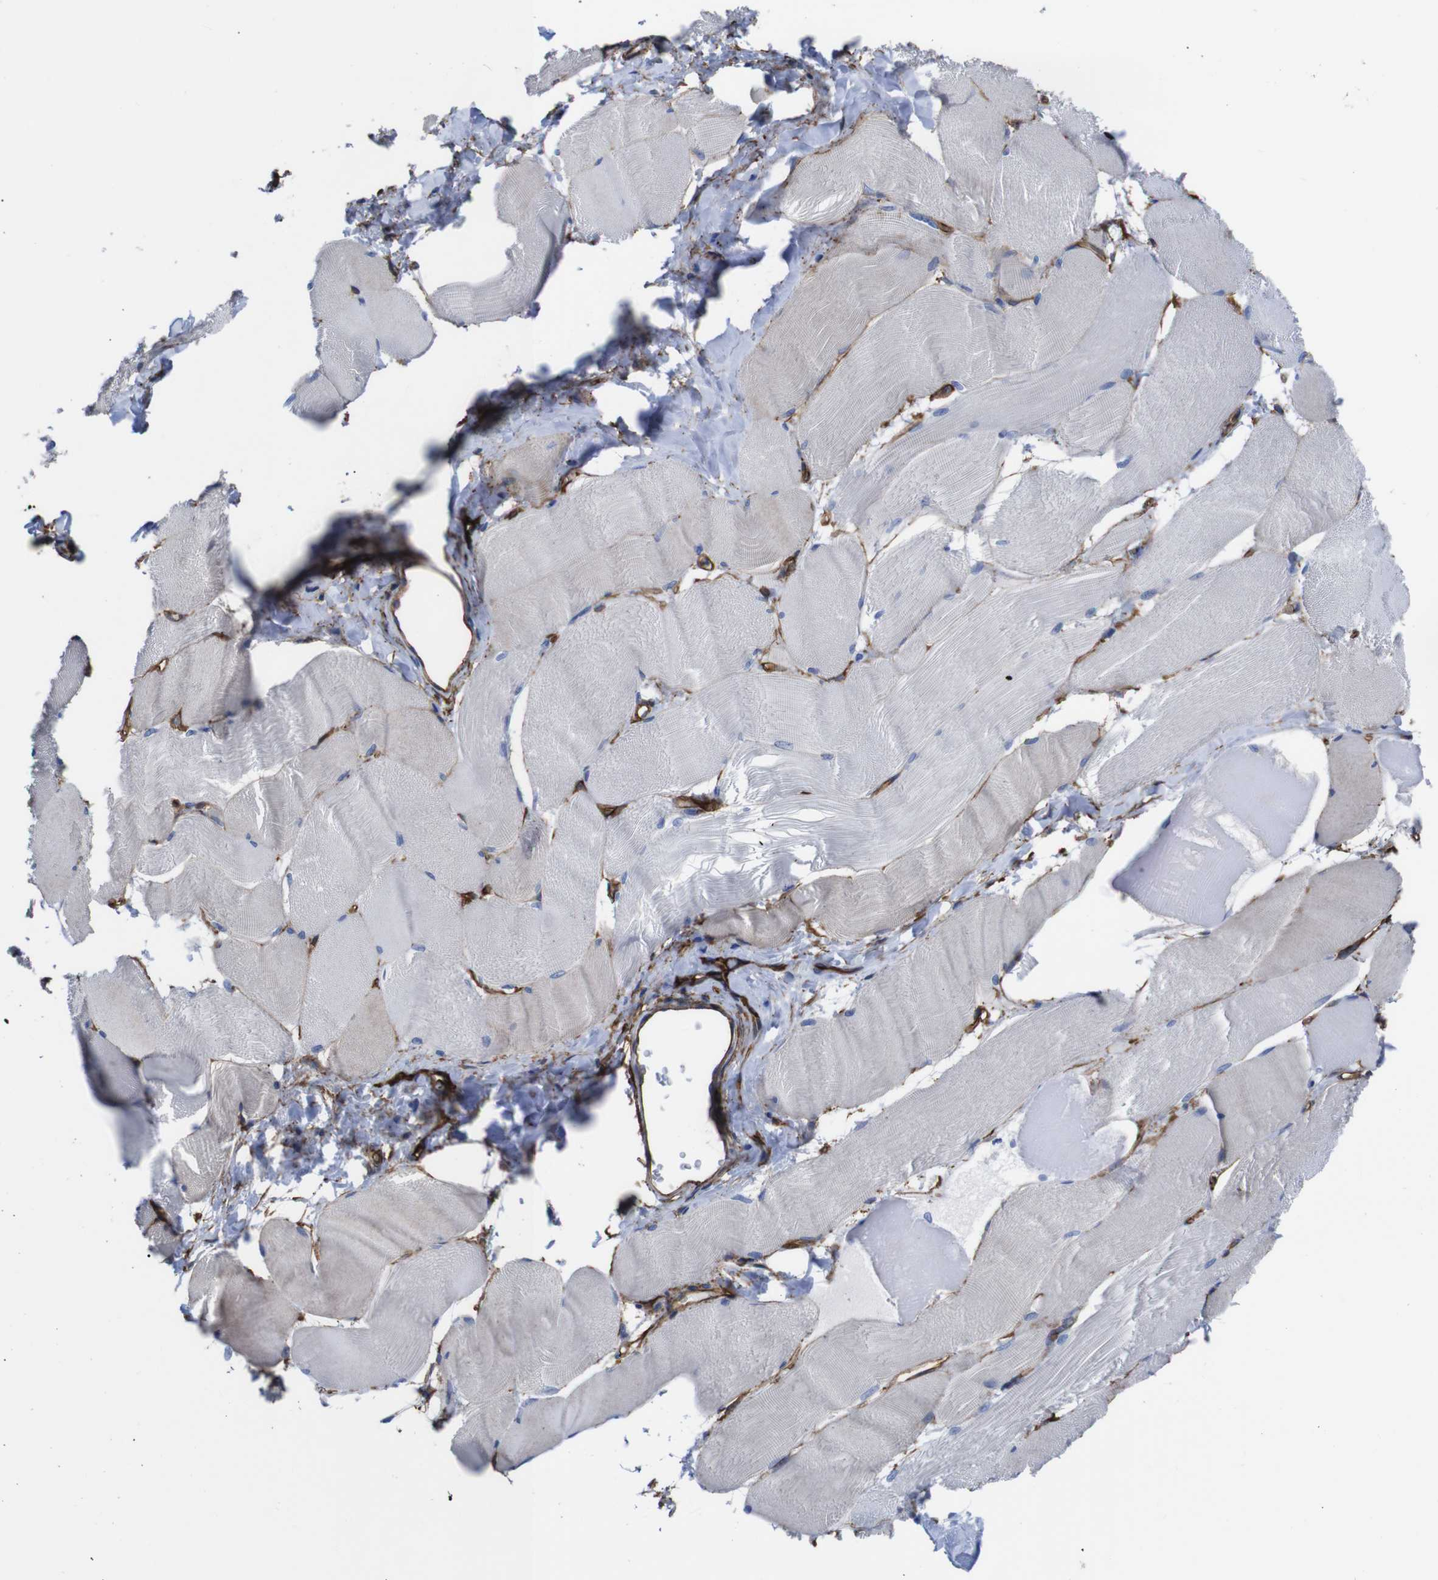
{"staining": {"intensity": "negative", "quantity": "none", "location": "none"}, "tissue": "skeletal muscle", "cell_type": "Myocytes", "image_type": "normal", "snomed": [{"axis": "morphology", "description": "Normal tissue, NOS"}, {"axis": "morphology", "description": "Squamous cell carcinoma, NOS"}, {"axis": "topography", "description": "Skeletal muscle"}], "caption": "This is a histopathology image of IHC staining of unremarkable skeletal muscle, which shows no positivity in myocytes. The staining was performed using DAB to visualize the protein expression in brown, while the nuclei were stained in blue with hematoxylin (Magnification: 20x).", "gene": "SPTBN1", "patient": {"sex": "male", "age": 51}}